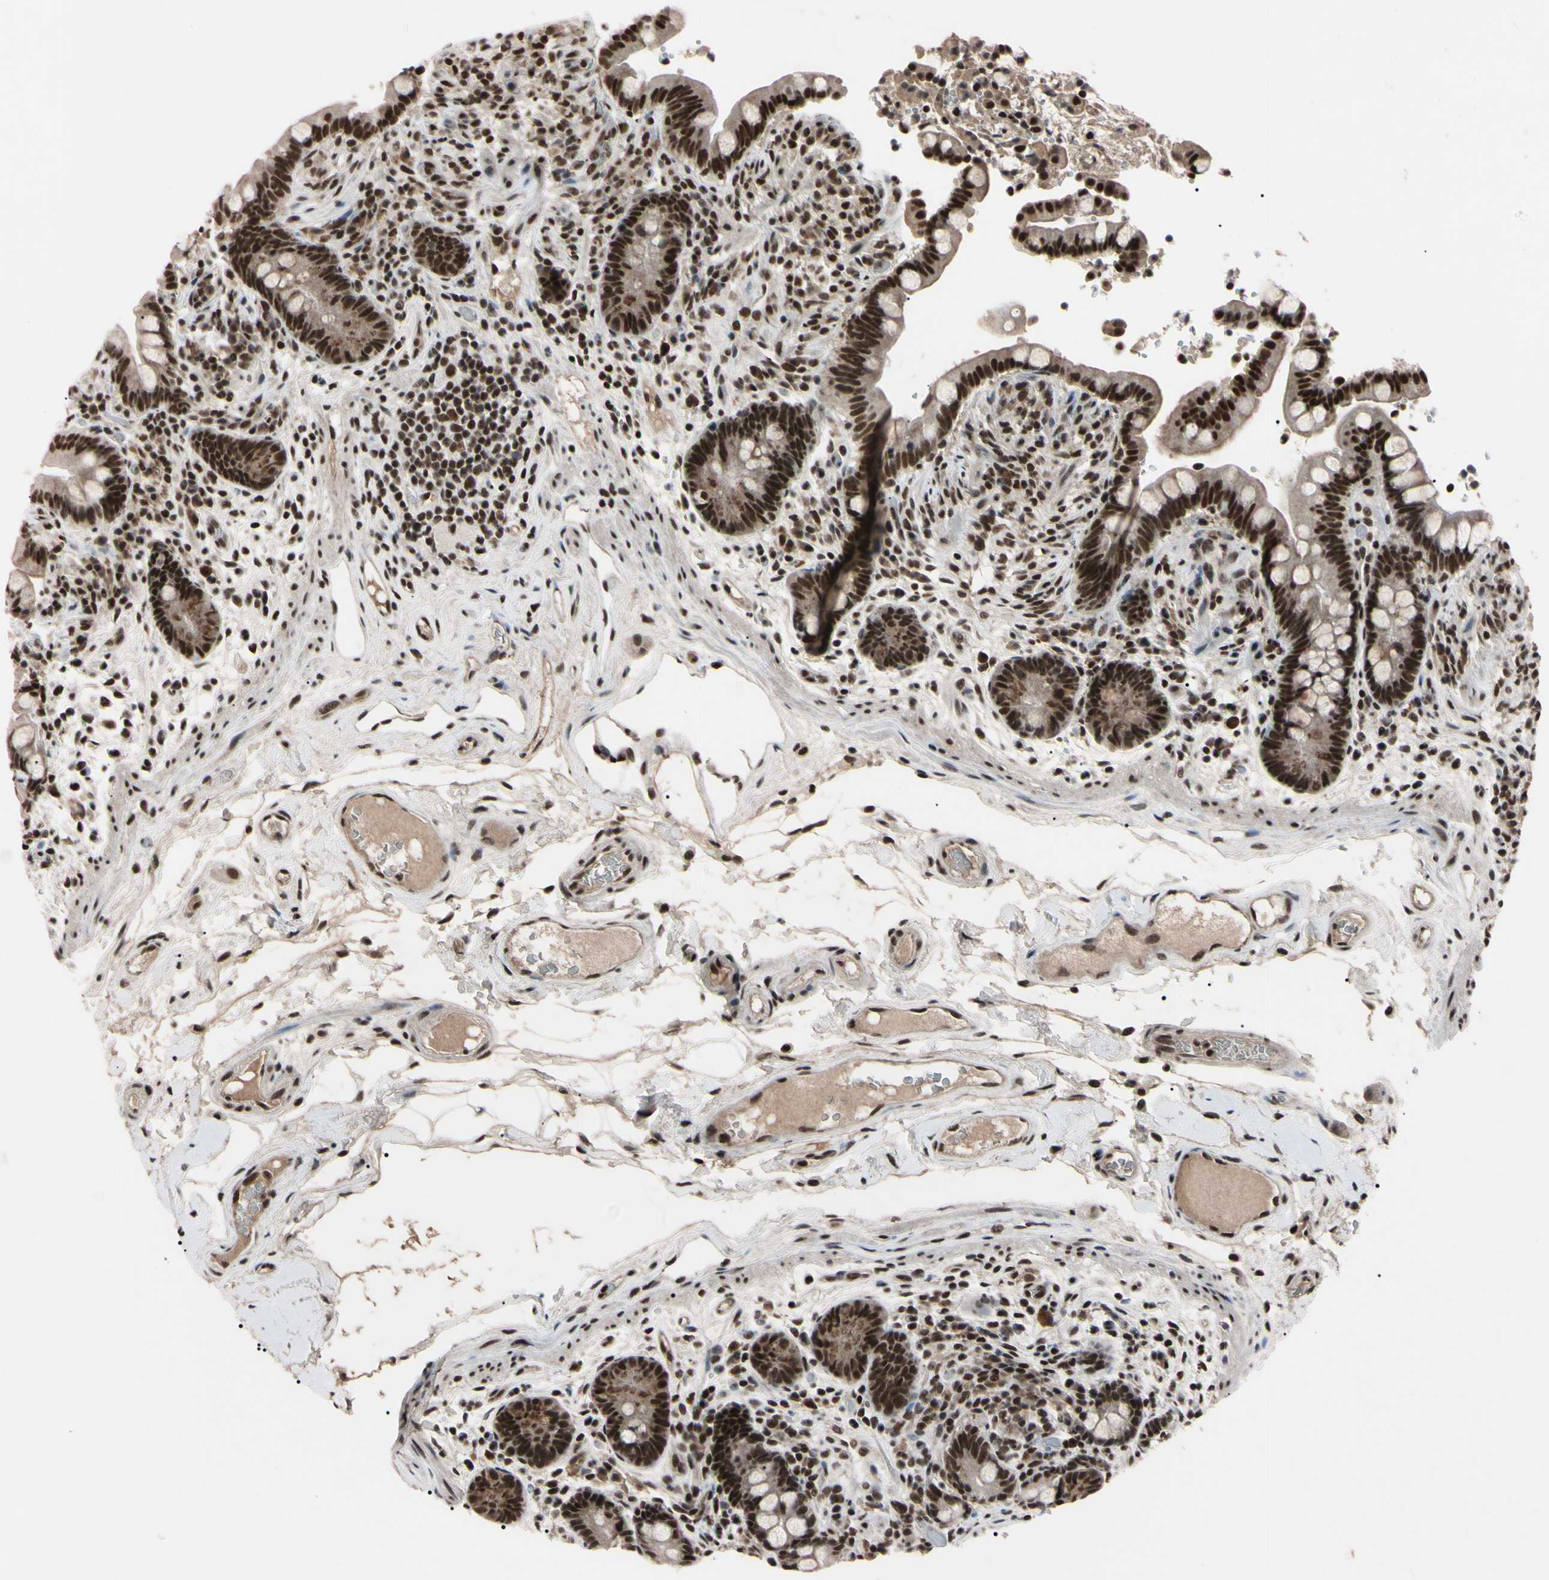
{"staining": {"intensity": "strong", "quantity": ">75%", "location": "nuclear"}, "tissue": "colon", "cell_type": "Endothelial cells", "image_type": "normal", "snomed": [{"axis": "morphology", "description": "Normal tissue, NOS"}, {"axis": "topography", "description": "Colon"}], "caption": "Colon stained with DAB IHC demonstrates high levels of strong nuclear expression in about >75% of endothelial cells.", "gene": "YY1", "patient": {"sex": "male", "age": 73}}